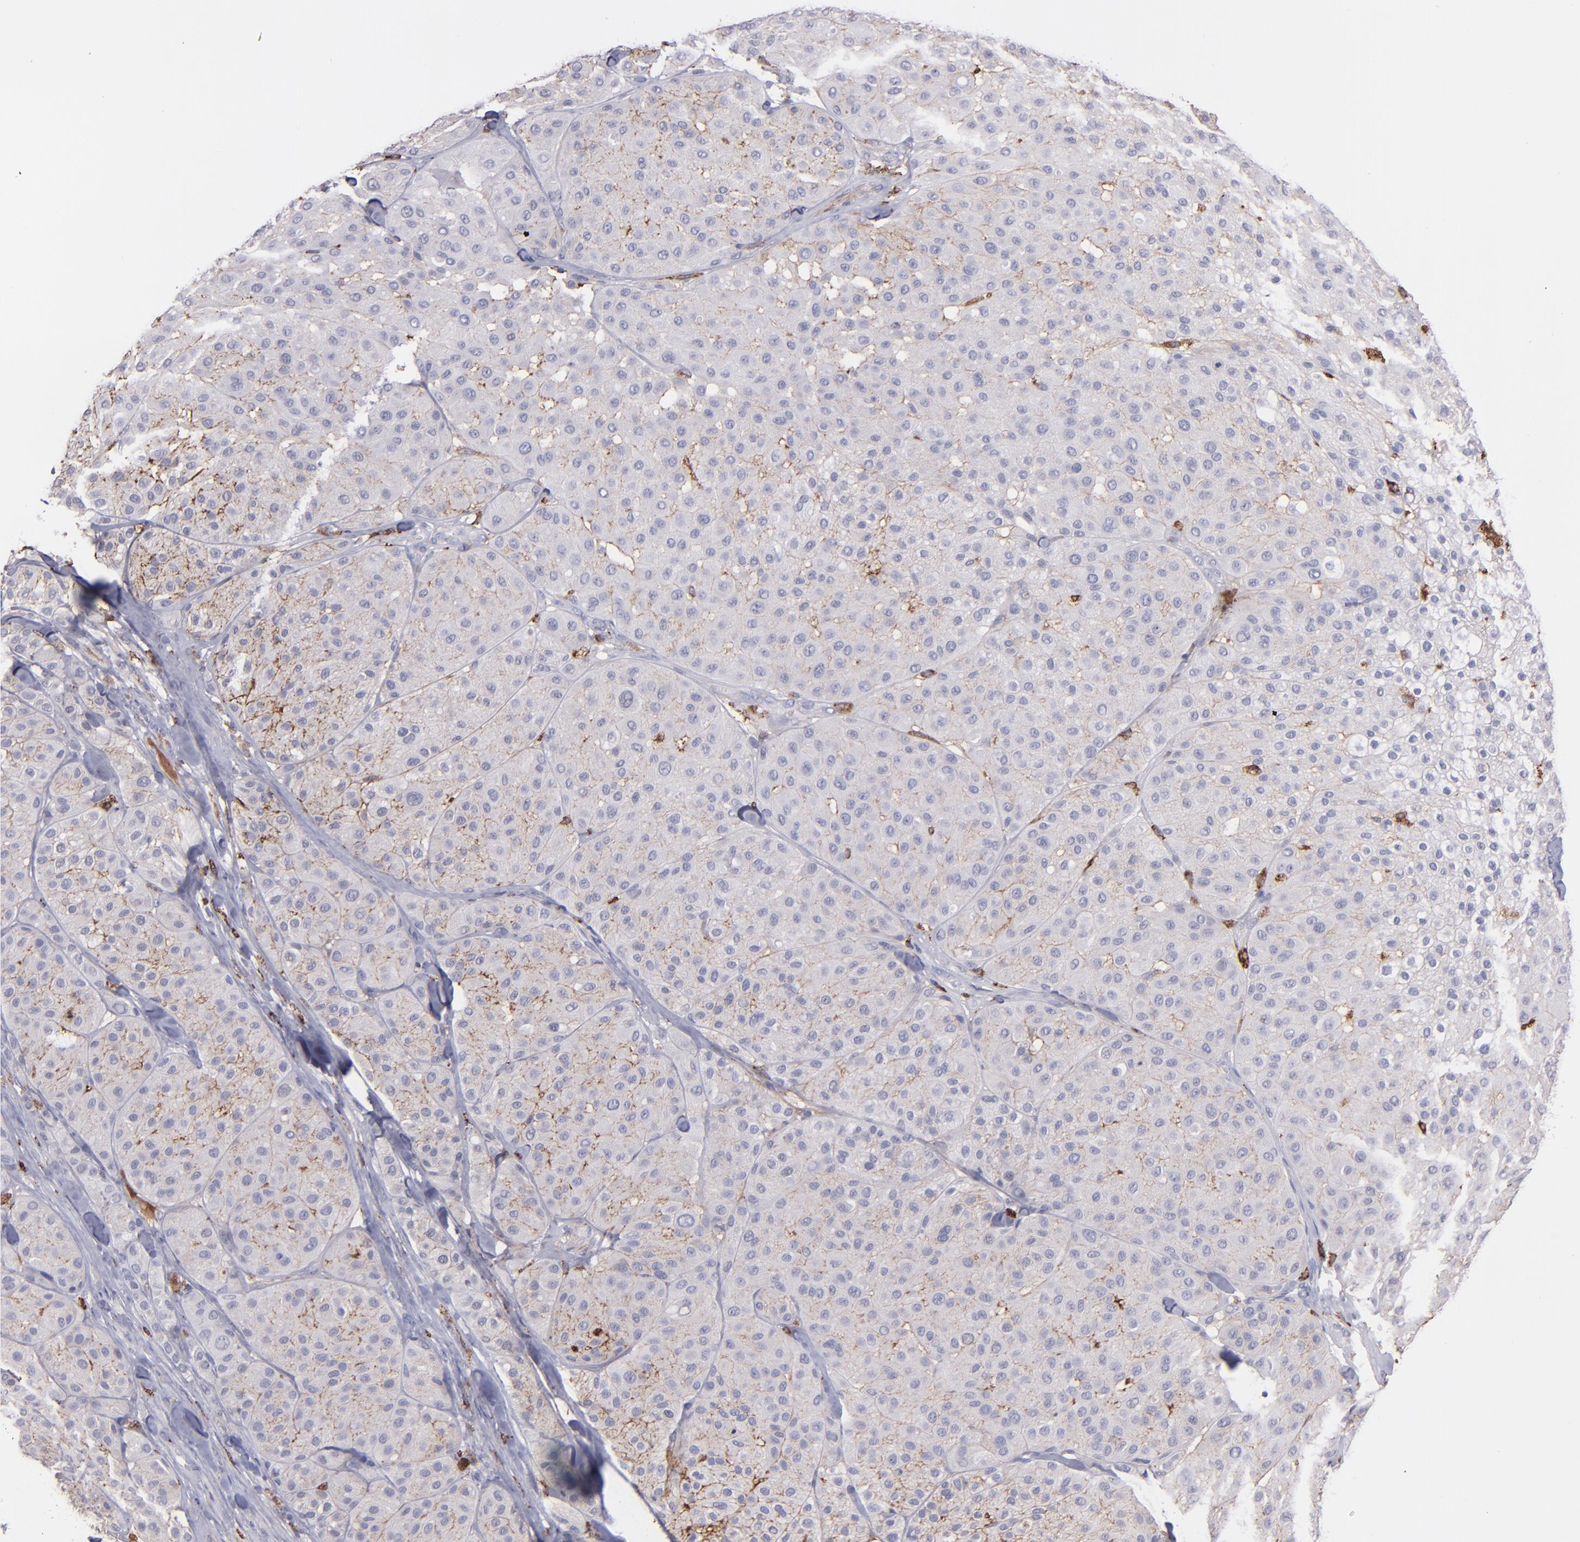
{"staining": {"intensity": "weak", "quantity": ">75%", "location": "cytoplasmic/membranous"}, "tissue": "melanoma", "cell_type": "Tumor cells", "image_type": "cancer", "snomed": [{"axis": "morphology", "description": "Normal tissue, NOS"}, {"axis": "morphology", "description": "Malignant melanoma, Metastatic site"}, {"axis": "topography", "description": "Skin"}], "caption": "A high-resolution photomicrograph shows immunohistochemistry staining of malignant melanoma (metastatic site), which exhibits weak cytoplasmic/membranous staining in about >75% of tumor cells.", "gene": "C1QA", "patient": {"sex": "male", "age": 41}}